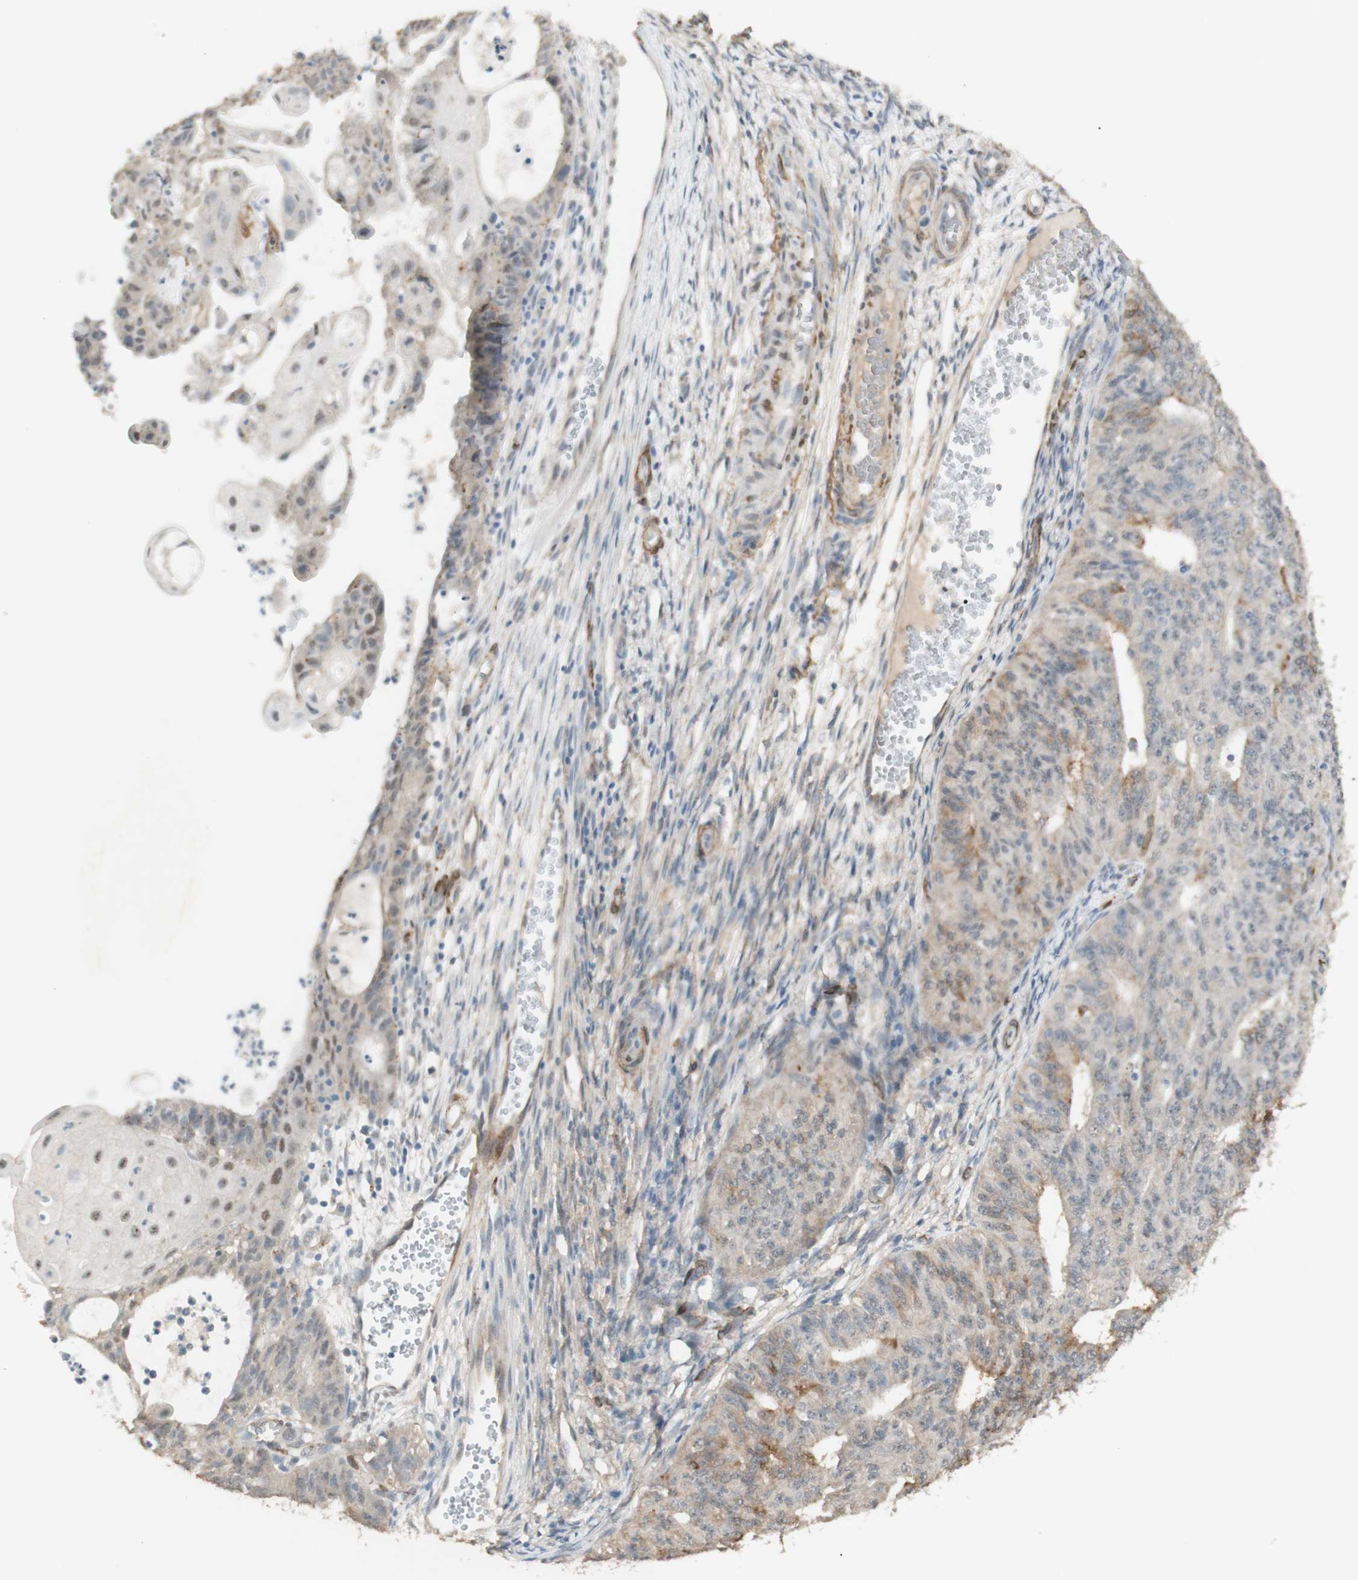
{"staining": {"intensity": "weak", "quantity": "25%-75%", "location": "cytoplasmic/membranous"}, "tissue": "endometrial cancer", "cell_type": "Tumor cells", "image_type": "cancer", "snomed": [{"axis": "morphology", "description": "Adenocarcinoma, NOS"}, {"axis": "topography", "description": "Endometrium"}], "caption": "Protein expression analysis of human endometrial adenocarcinoma reveals weak cytoplasmic/membranous positivity in approximately 25%-75% of tumor cells.", "gene": "MUC3A", "patient": {"sex": "female", "age": 32}}